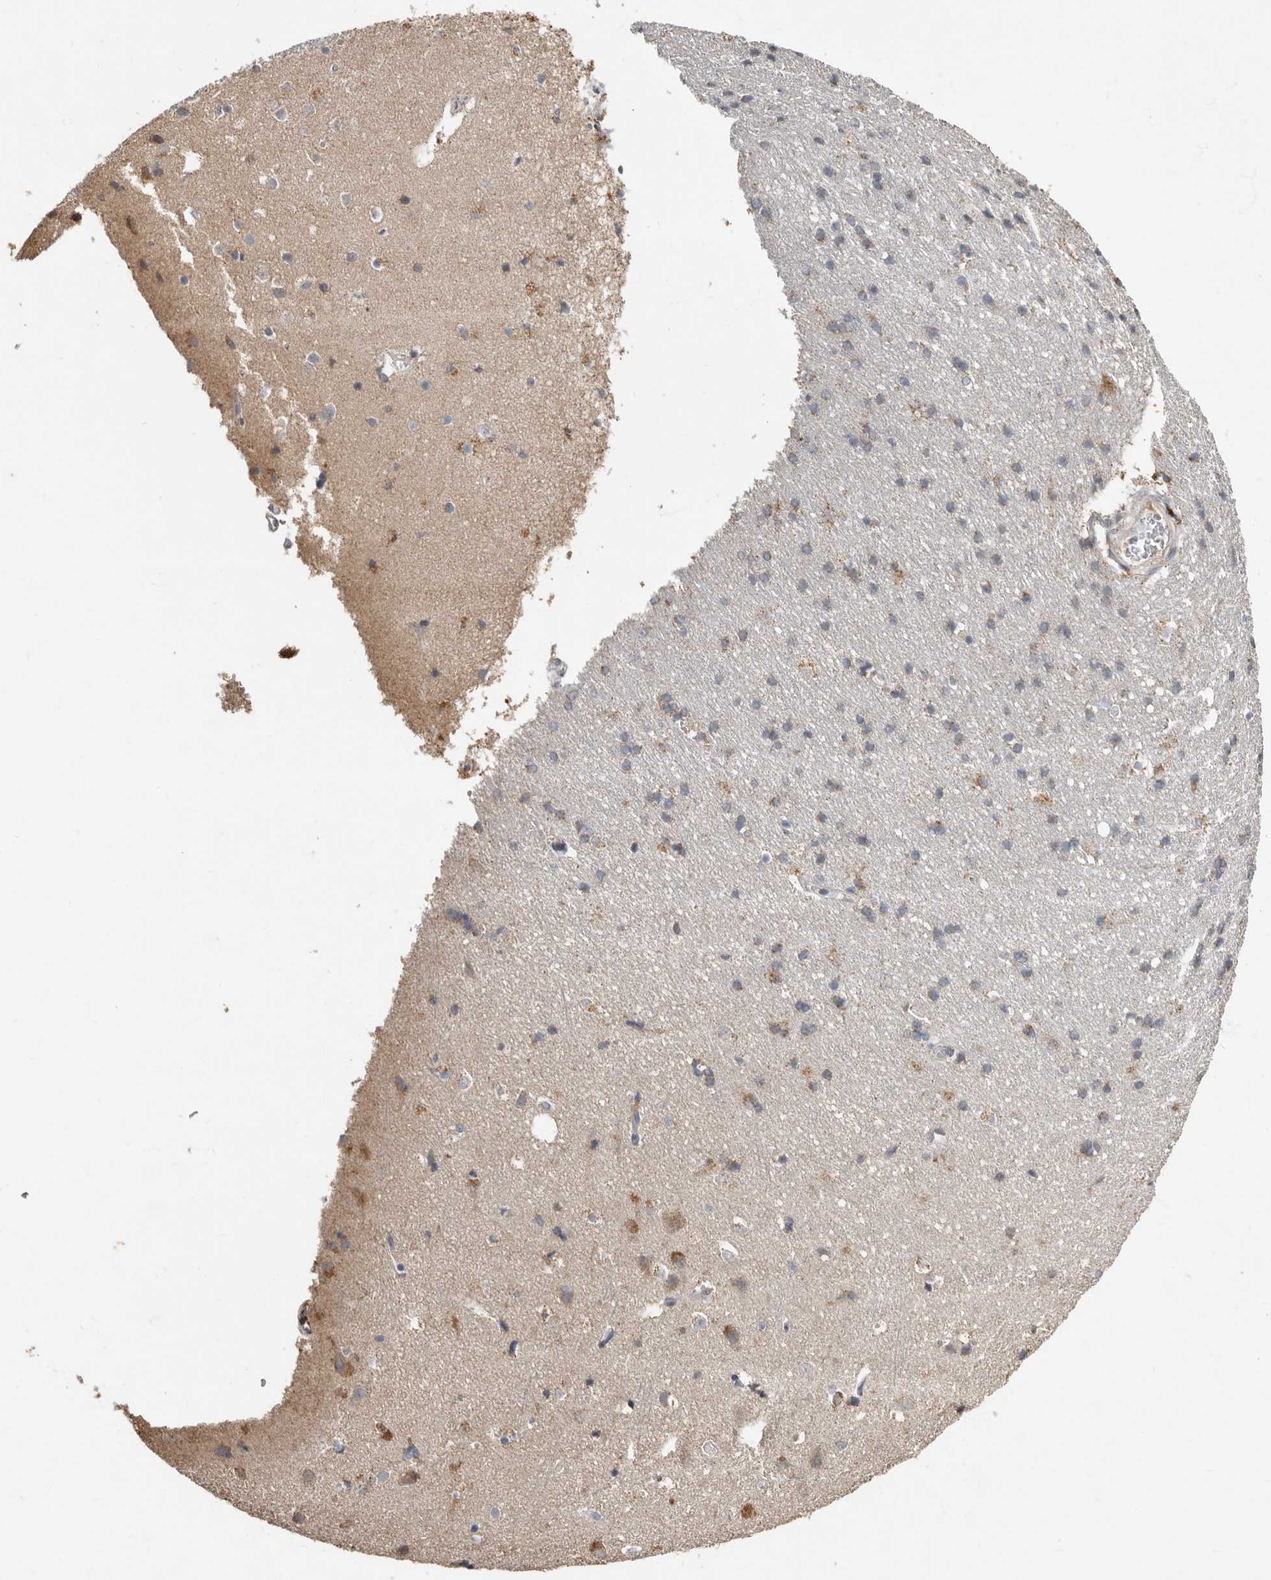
{"staining": {"intensity": "weak", "quantity": ">75%", "location": "cytoplasmic/membranous"}, "tissue": "cerebral cortex", "cell_type": "Endothelial cells", "image_type": "normal", "snomed": [{"axis": "morphology", "description": "Normal tissue, NOS"}, {"axis": "topography", "description": "Cerebral cortex"}], "caption": "Endothelial cells exhibit weak cytoplasmic/membranous positivity in approximately >75% of cells in benign cerebral cortex.", "gene": "KIF26B", "patient": {"sex": "male", "age": 54}}